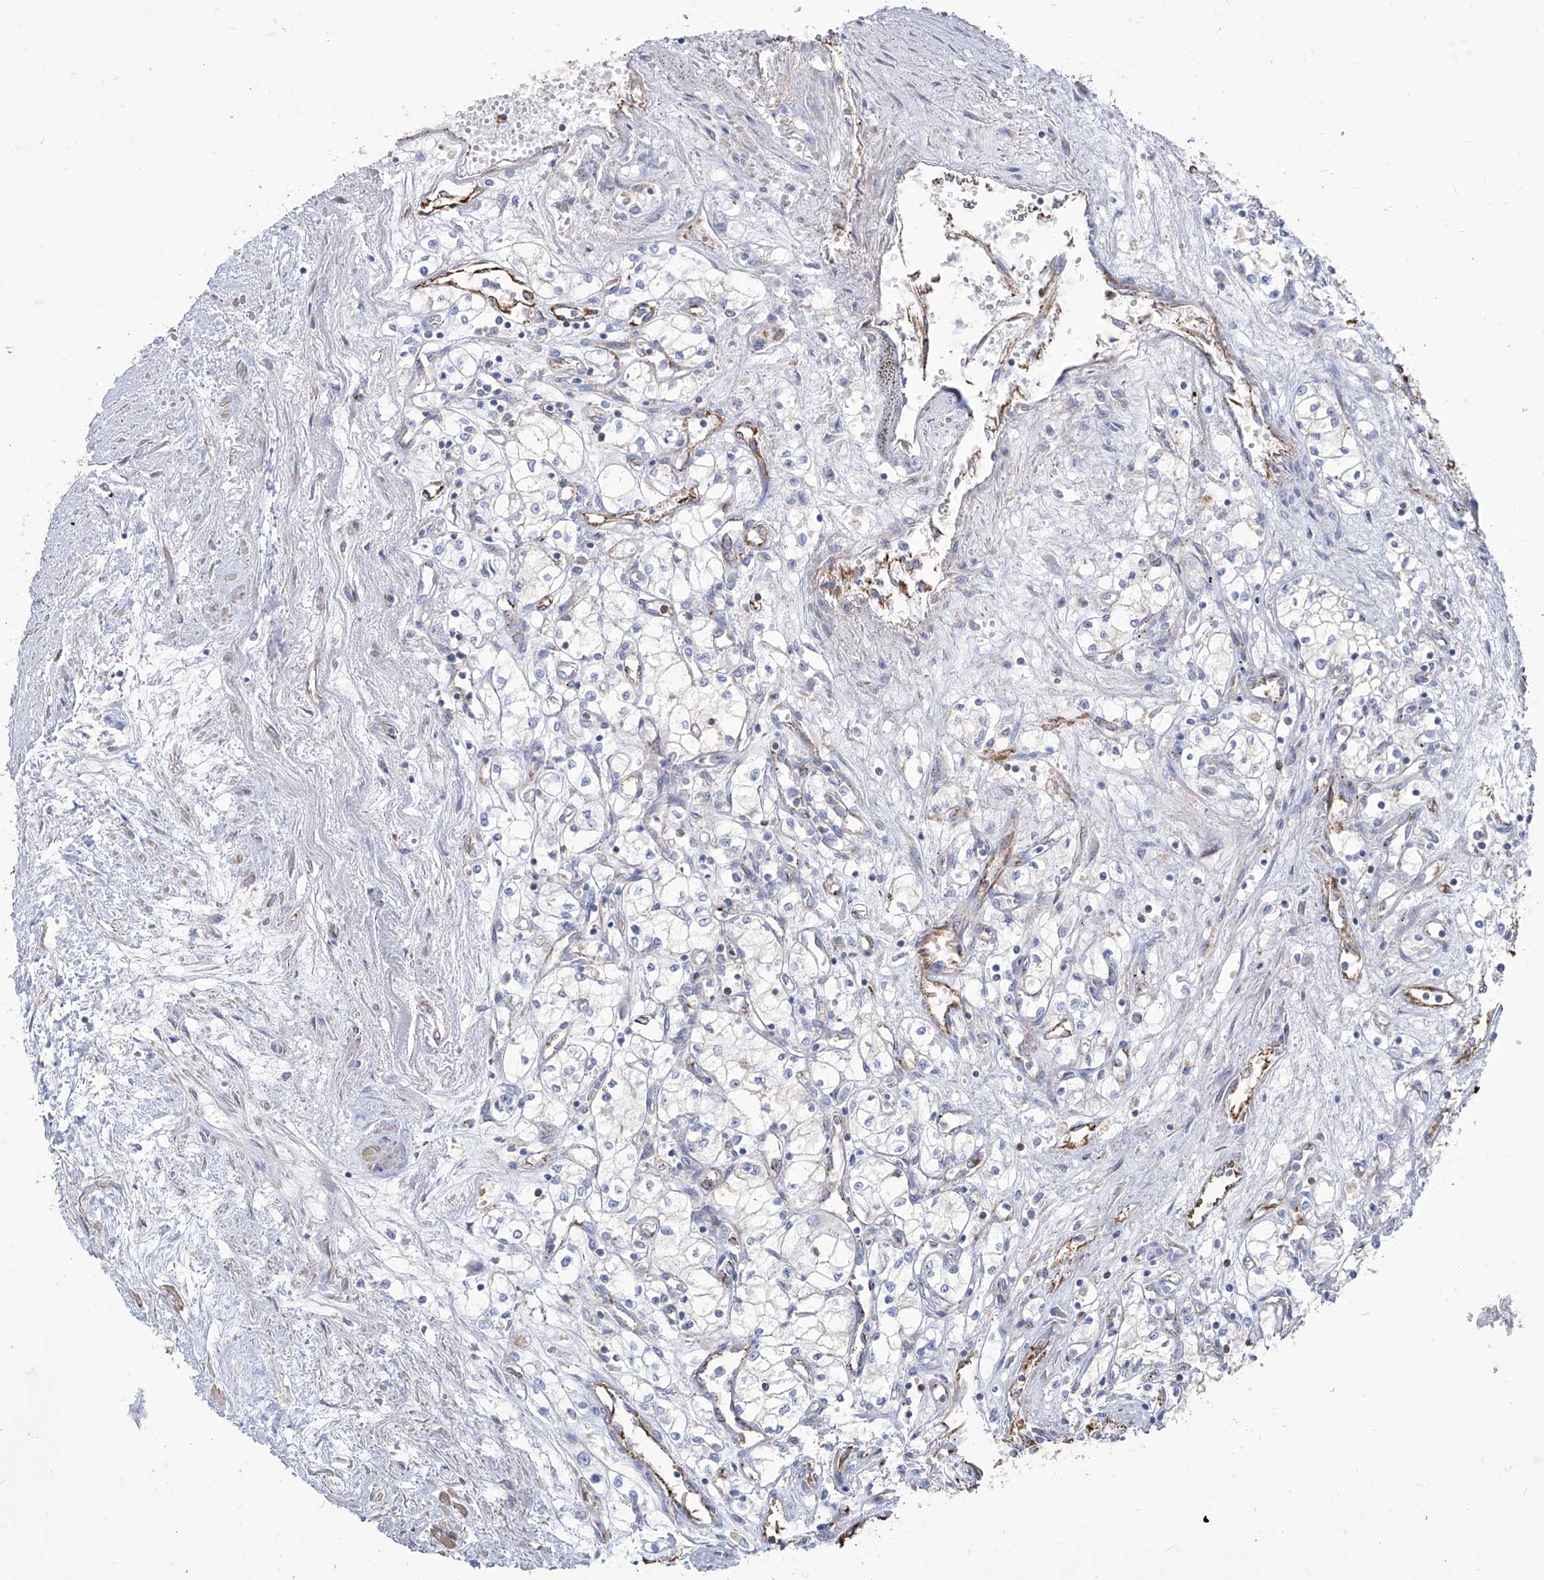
{"staining": {"intensity": "negative", "quantity": "none", "location": "none"}, "tissue": "renal cancer", "cell_type": "Tumor cells", "image_type": "cancer", "snomed": [{"axis": "morphology", "description": "Adenocarcinoma, NOS"}, {"axis": "topography", "description": "Kidney"}], "caption": "DAB (3,3'-diaminobenzidine) immunohistochemical staining of human renal cancer (adenocarcinoma) demonstrates no significant positivity in tumor cells.", "gene": "C1orf74", "patient": {"sex": "male", "age": 59}}